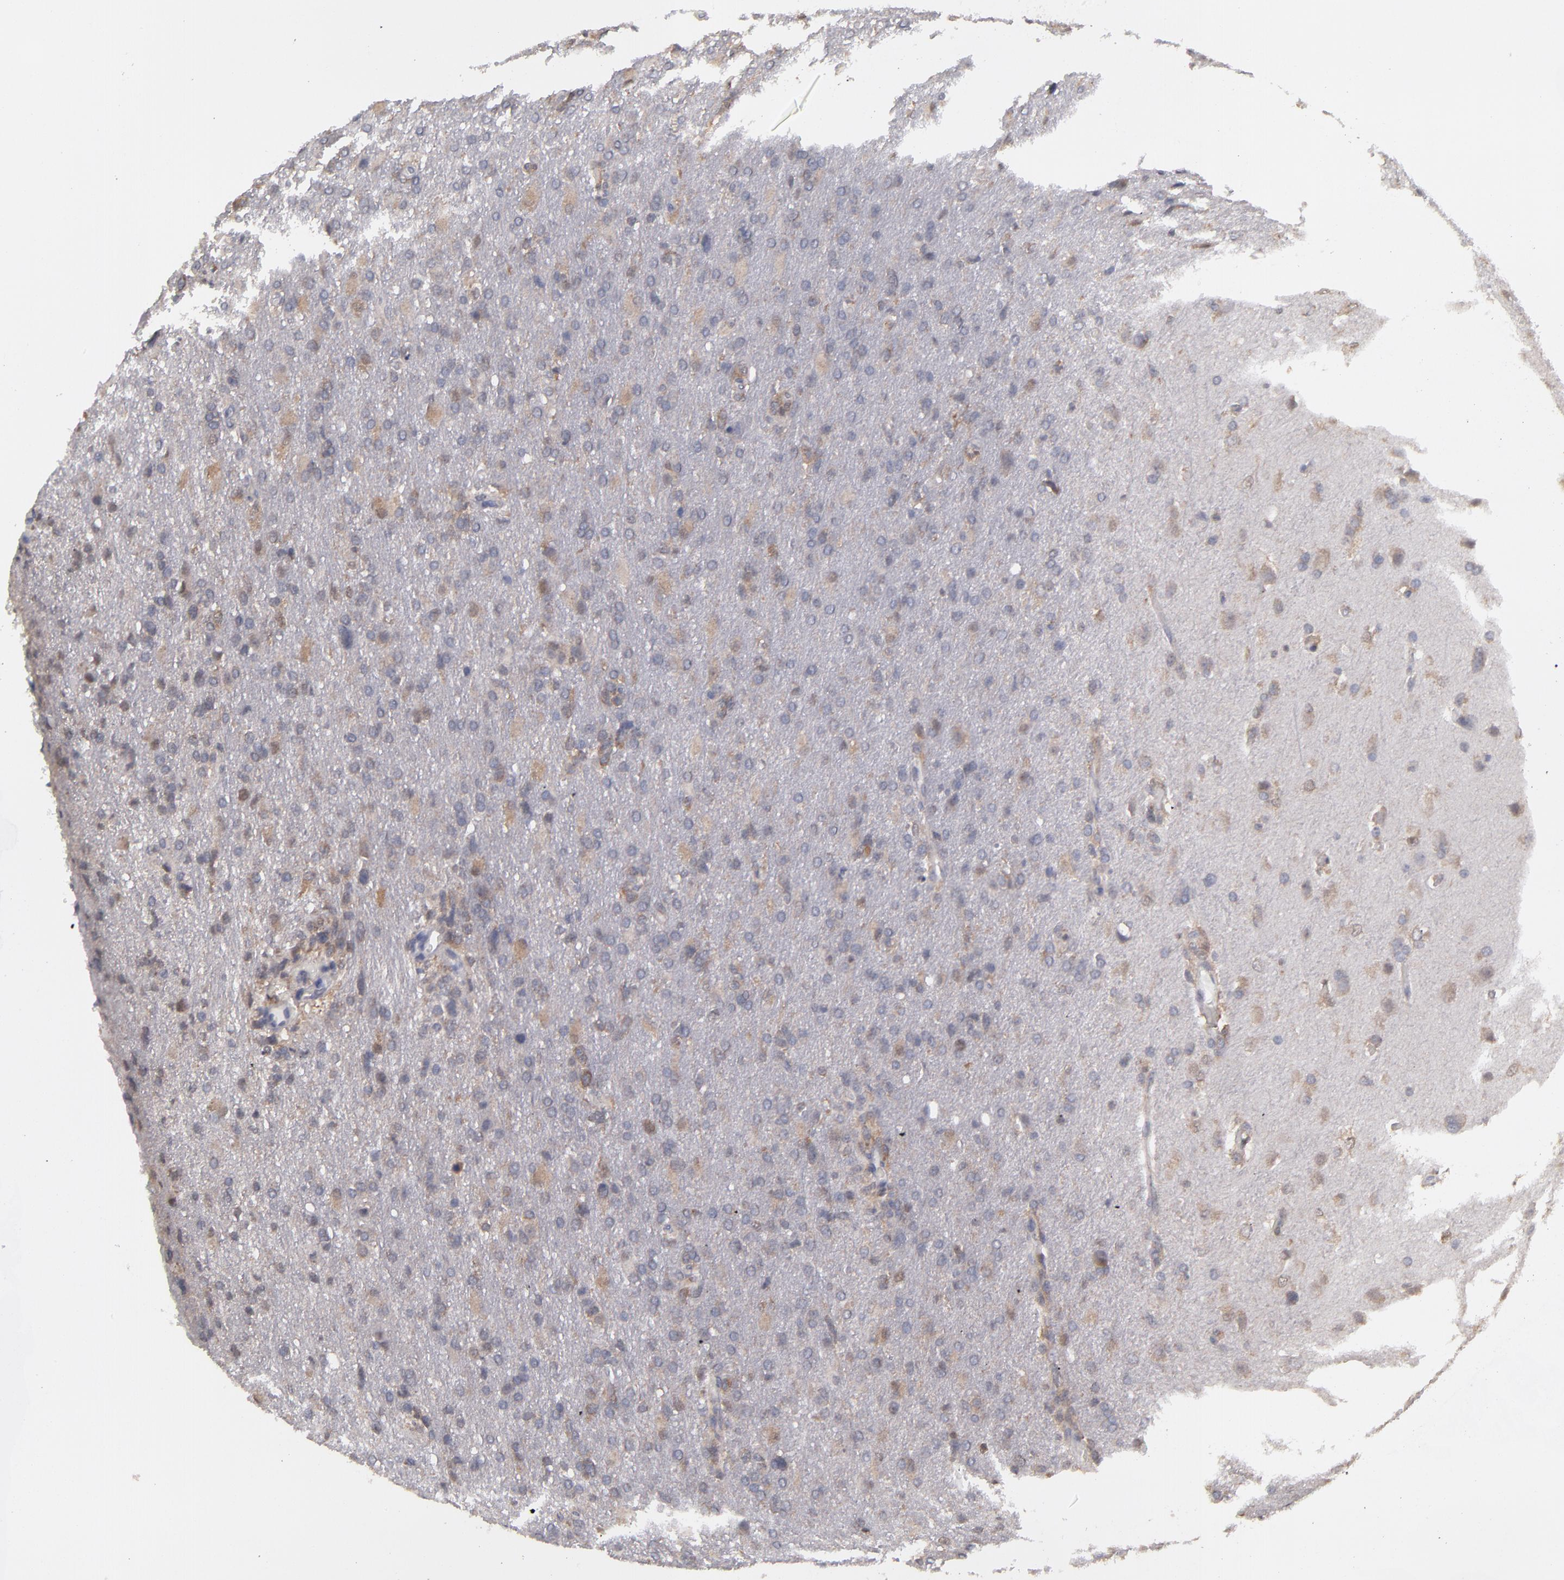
{"staining": {"intensity": "weak", "quantity": "<25%", "location": "cytoplasmic/membranous"}, "tissue": "glioma", "cell_type": "Tumor cells", "image_type": "cancer", "snomed": [{"axis": "morphology", "description": "Glioma, malignant, High grade"}, {"axis": "topography", "description": "Brain"}], "caption": "DAB immunohistochemical staining of glioma demonstrates no significant staining in tumor cells. (Immunohistochemistry, brightfield microscopy, high magnification).", "gene": "MTHFD1", "patient": {"sex": "male", "age": 68}}